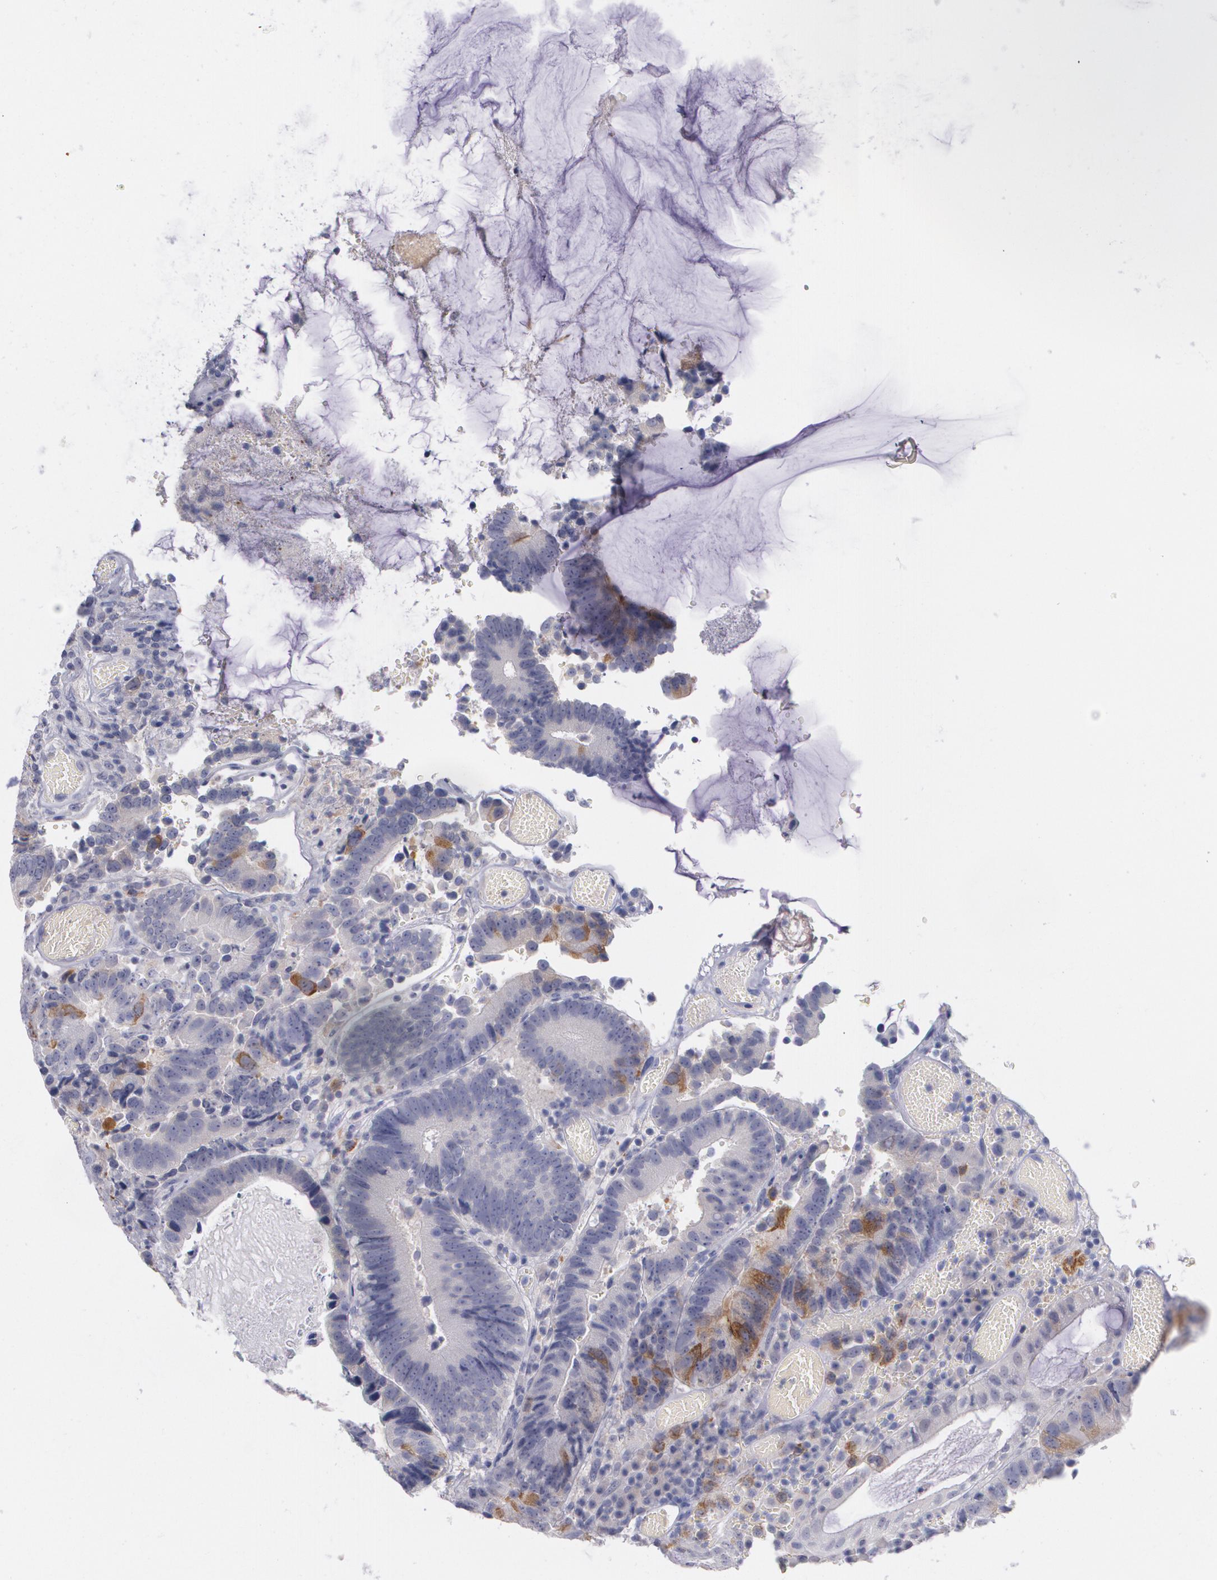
{"staining": {"intensity": "moderate", "quantity": "<25%", "location": "cytoplasmic/membranous"}, "tissue": "colorectal cancer", "cell_type": "Tumor cells", "image_type": "cancer", "snomed": [{"axis": "morphology", "description": "Normal tissue, NOS"}, {"axis": "morphology", "description": "Adenocarcinoma, NOS"}, {"axis": "topography", "description": "Colon"}], "caption": "Protein staining by IHC reveals moderate cytoplasmic/membranous staining in about <25% of tumor cells in colorectal cancer.", "gene": "HMMR", "patient": {"sex": "female", "age": 78}}